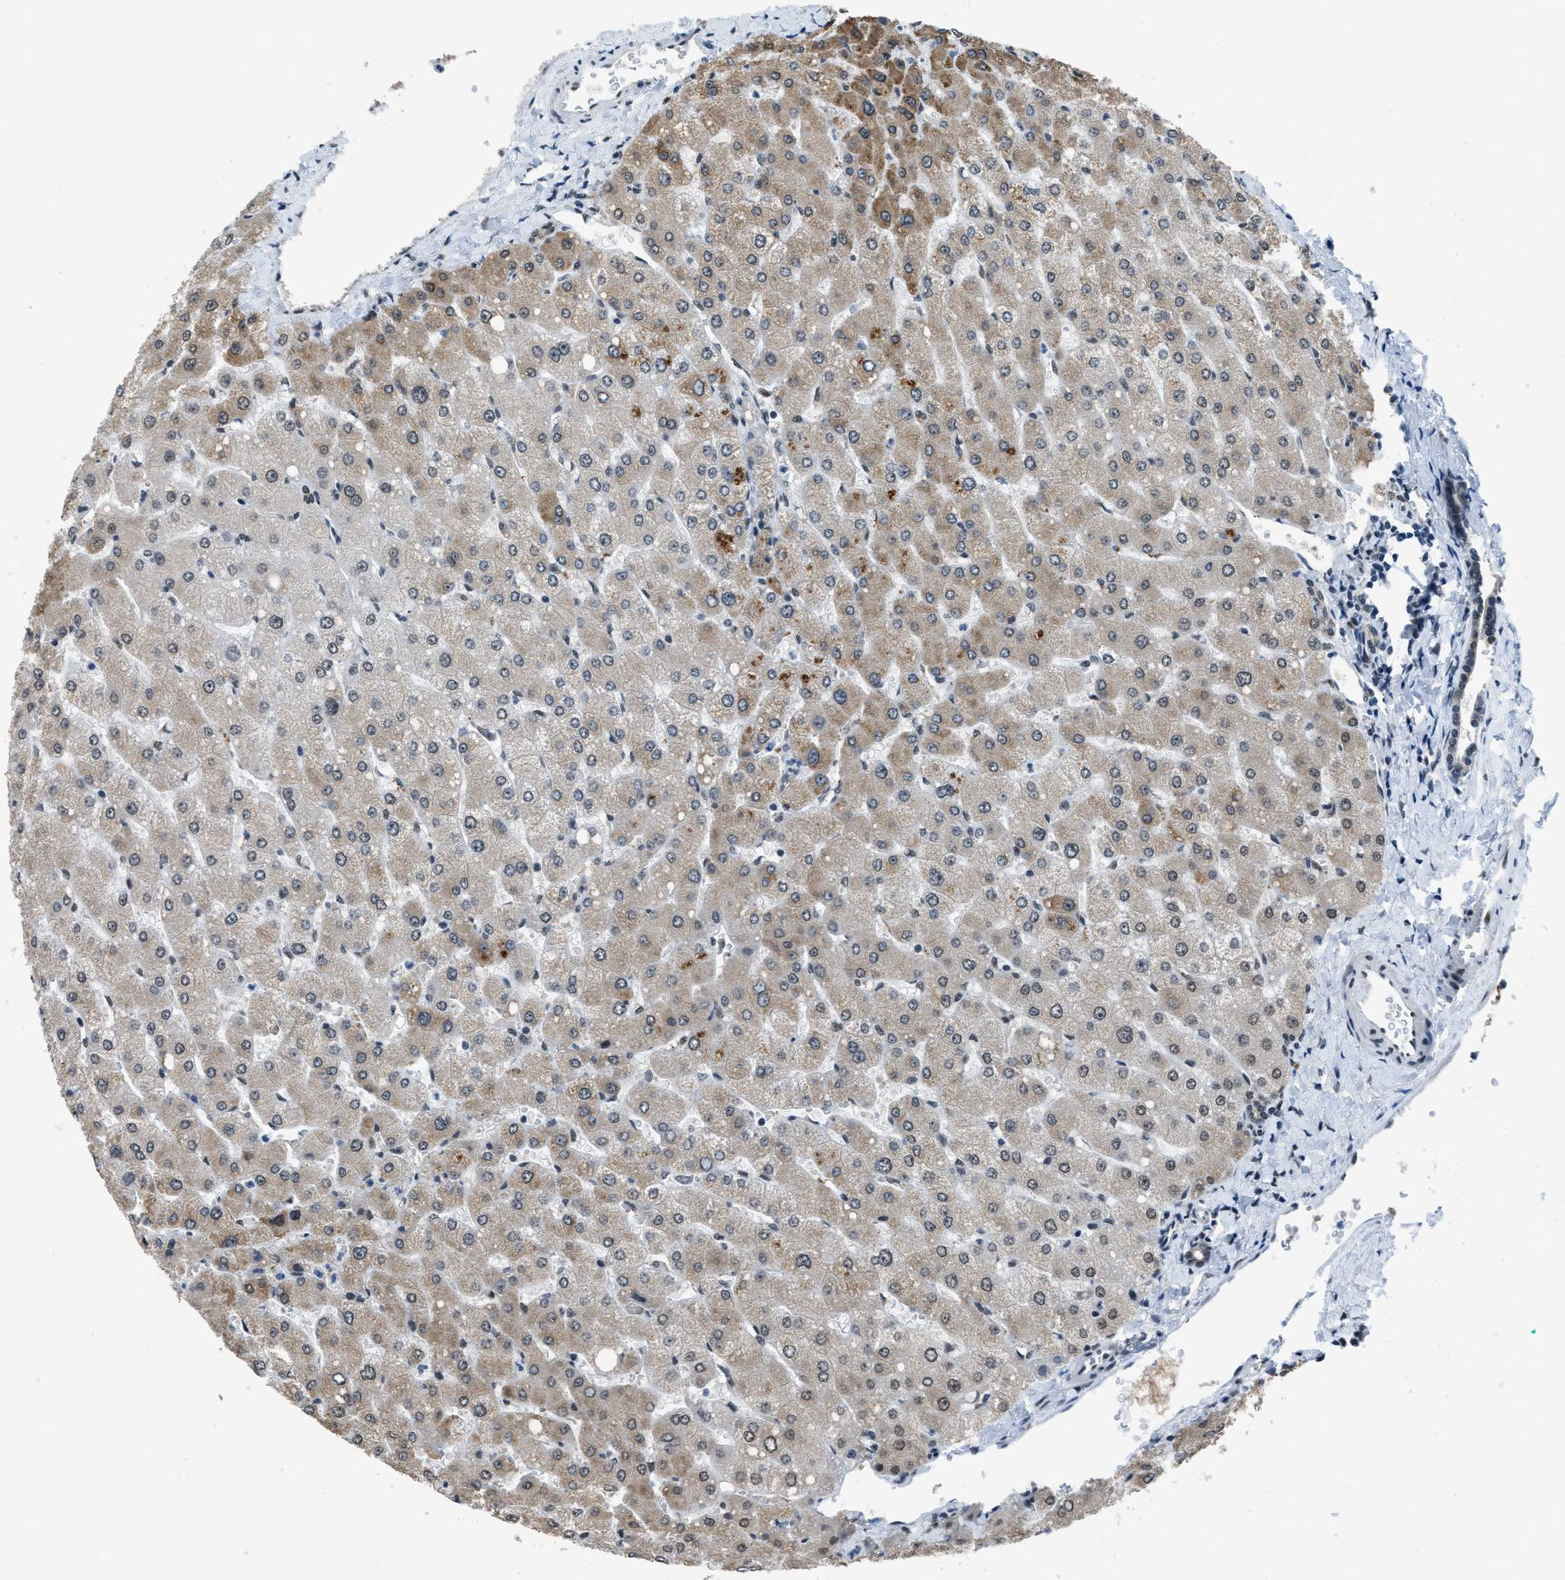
{"staining": {"intensity": "weak", "quantity": ">75%", "location": "cytoplasmic/membranous"}, "tissue": "liver", "cell_type": "Cholangiocytes", "image_type": "normal", "snomed": [{"axis": "morphology", "description": "Normal tissue, NOS"}, {"axis": "topography", "description": "Liver"}], "caption": "Cholangiocytes display weak cytoplasmic/membranous staining in about >75% of cells in benign liver.", "gene": "GATAD2B", "patient": {"sex": "male", "age": 55}}